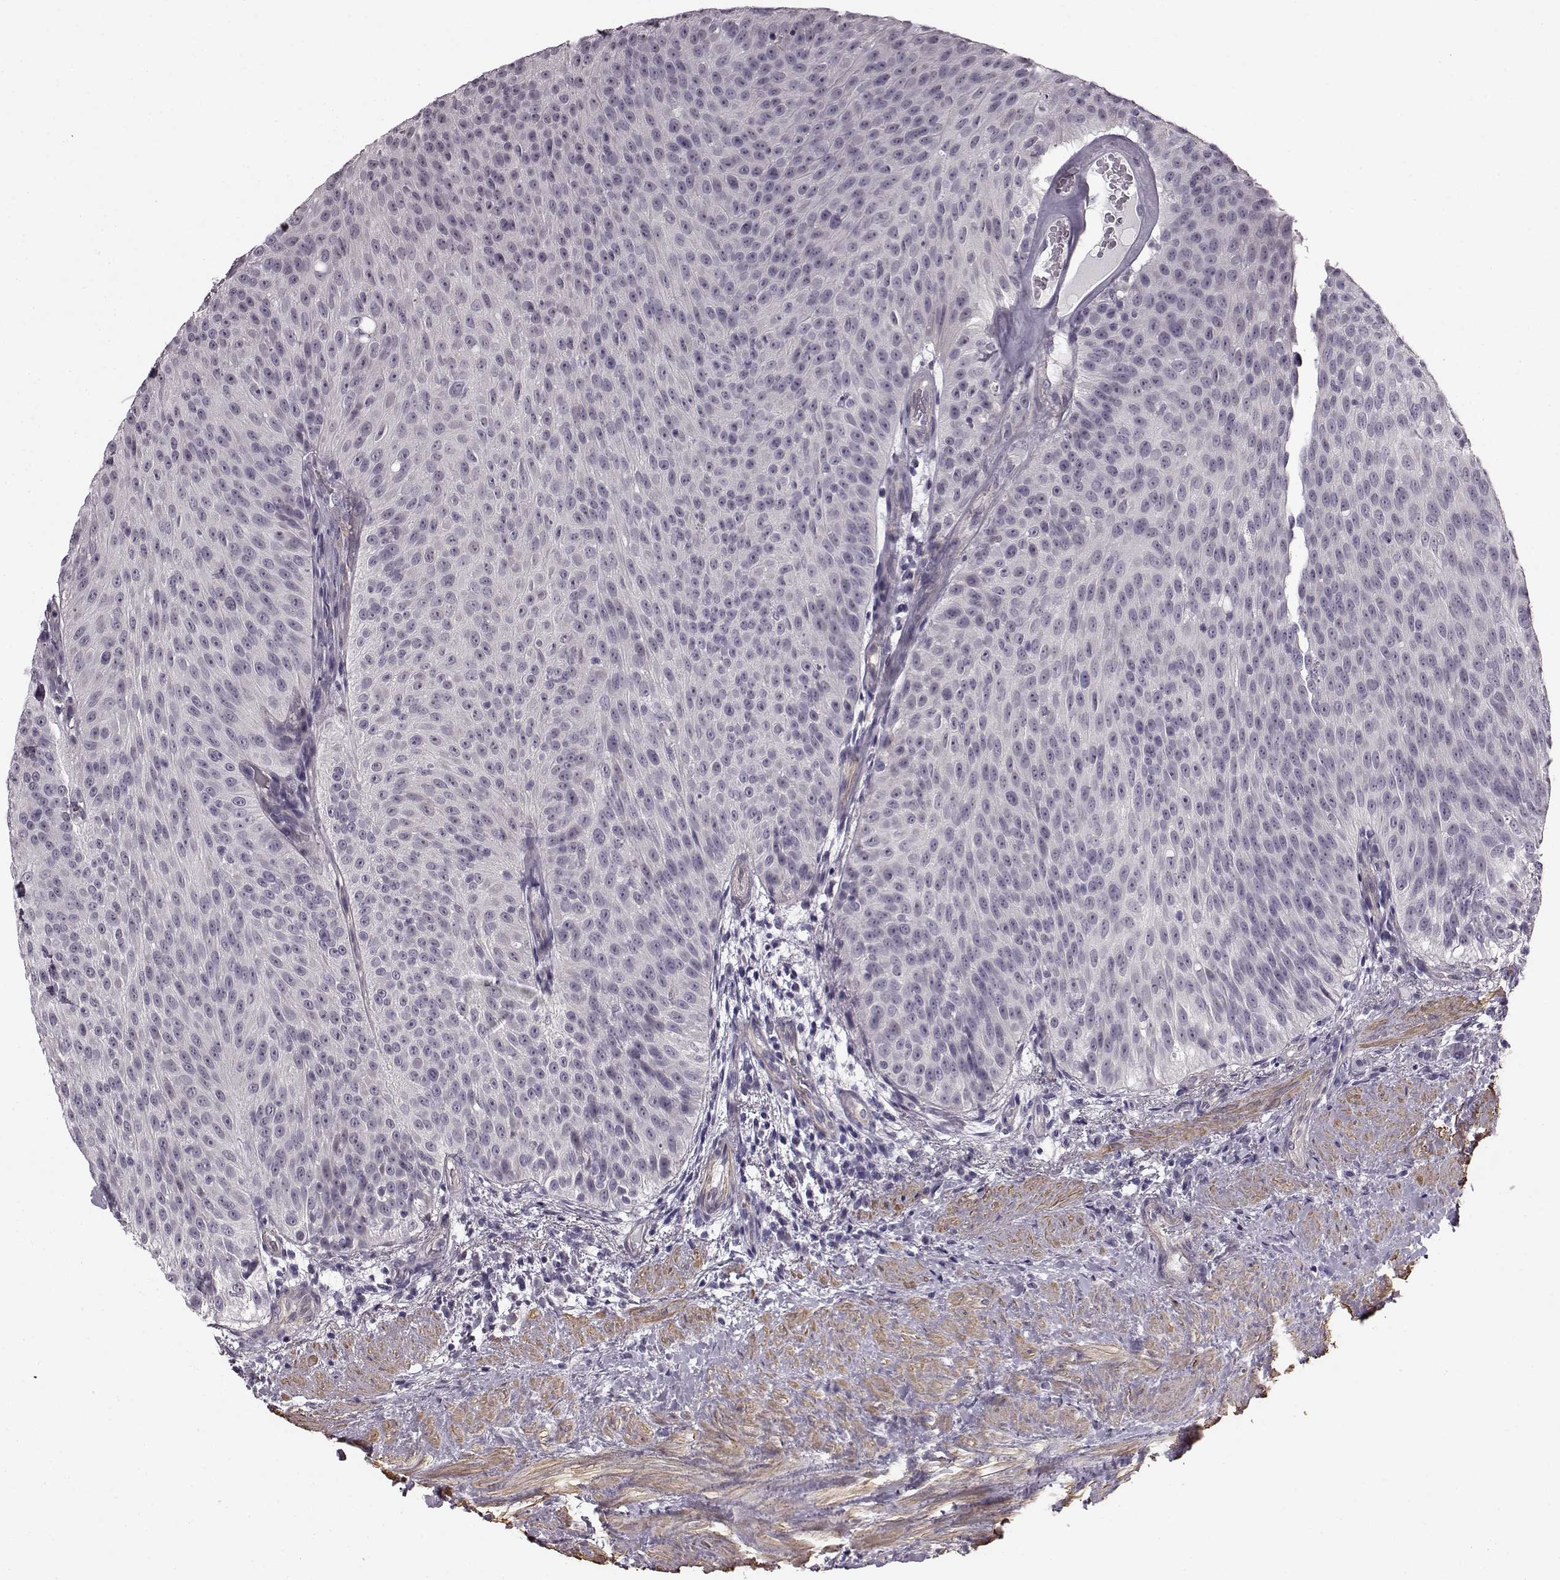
{"staining": {"intensity": "negative", "quantity": "none", "location": "none"}, "tissue": "urothelial cancer", "cell_type": "Tumor cells", "image_type": "cancer", "snomed": [{"axis": "morphology", "description": "Urothelial carcinoma, Low grade"}, {"axis": "topography", "description": "Urinary bladder"}], "caption": "This micrograph is of low-grade urothelial carcinoma stained with IHC to label a protein in brown with the nuclei are counter-stained blue. There is no expression in tumor cells.", "gene": "SLCO3A1", "patient": {"sex": "male", "age": 78}}